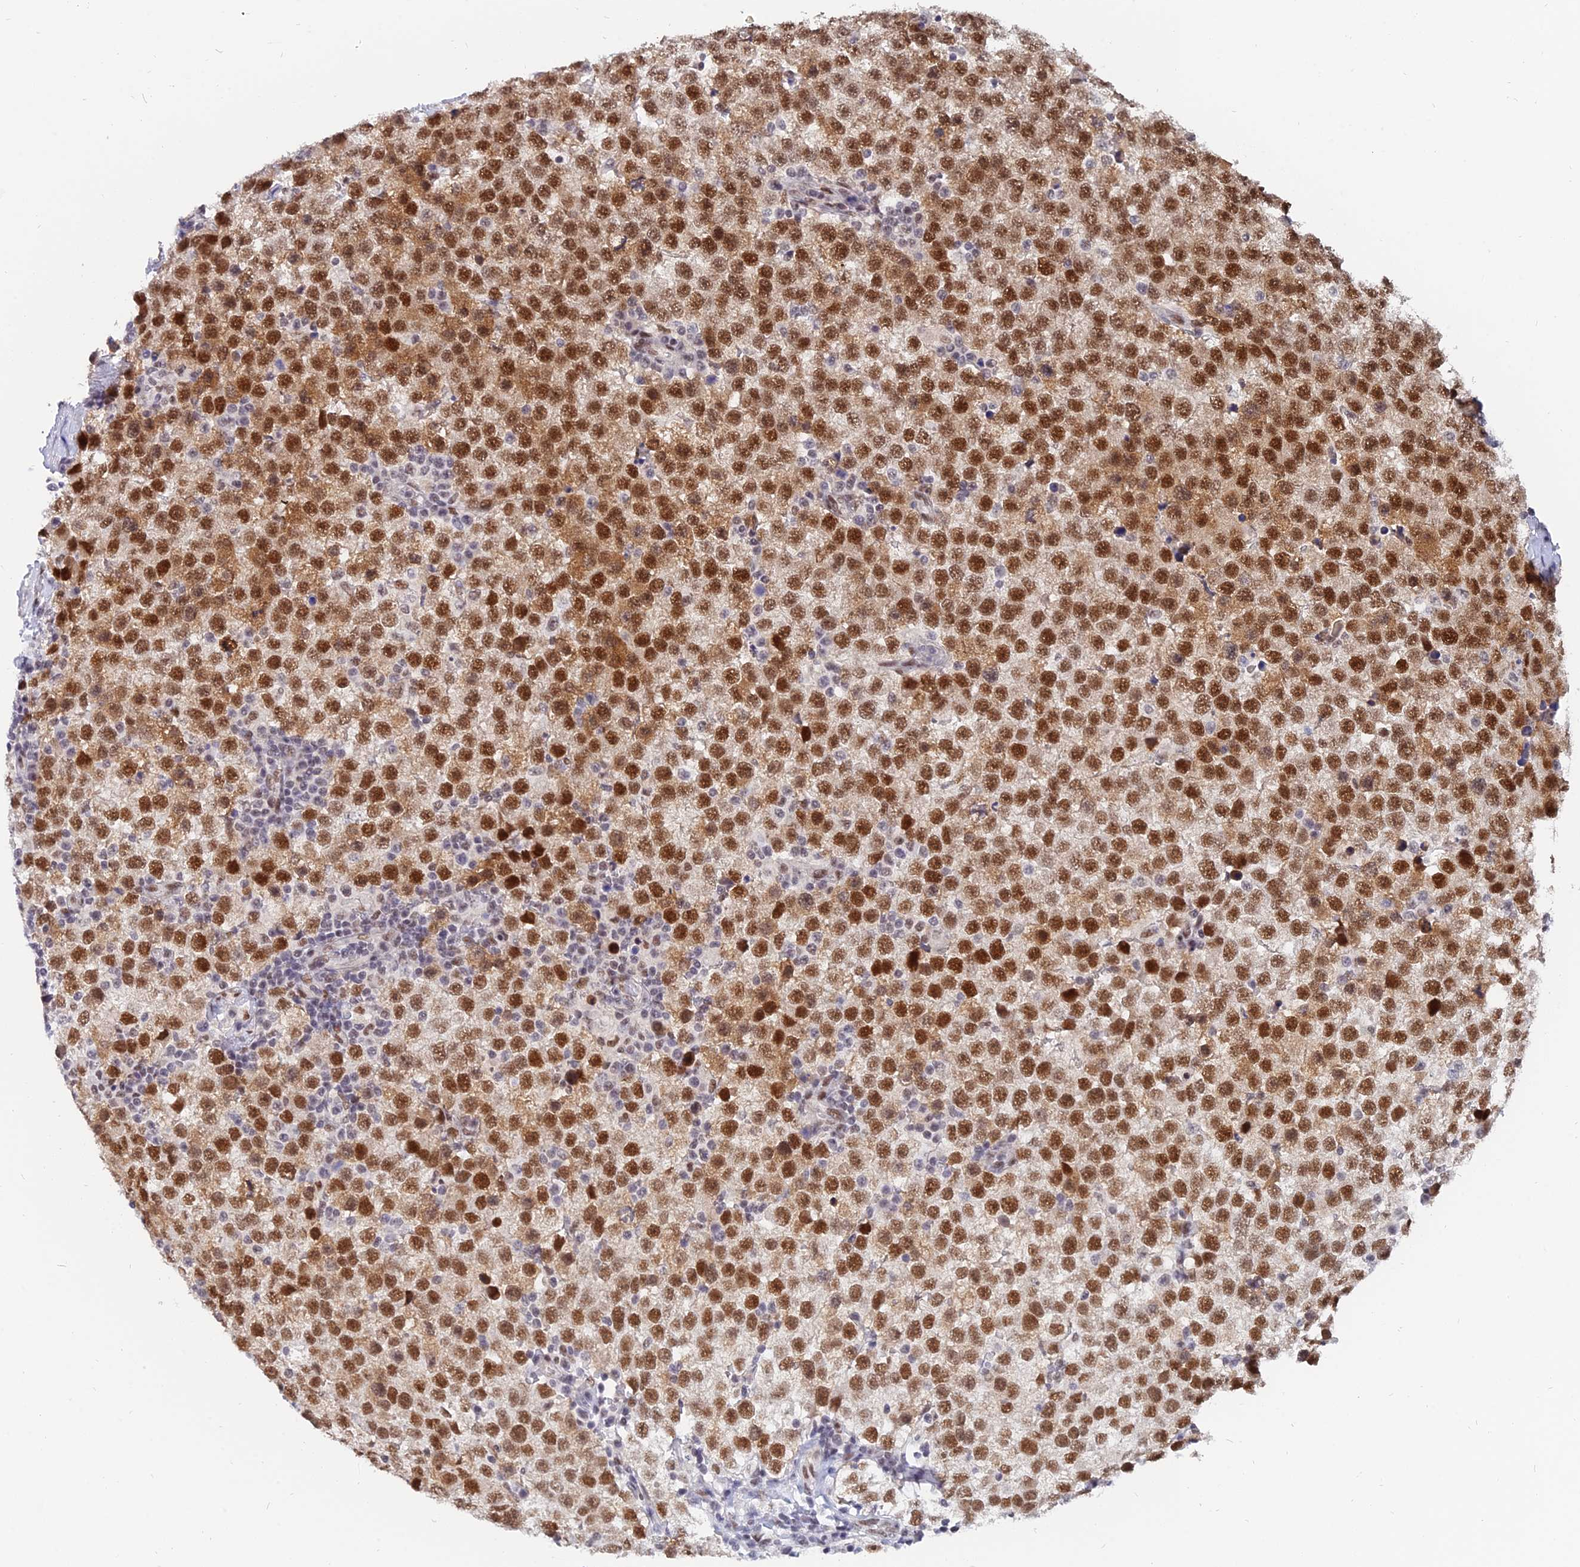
{"staining": {"intensity": "moderate", "quantity": ">75%", "location": "nuclear"}, "tissue": "testis cancer", "cell_type": "Tumor cells", "image_type": "cancer", "snomed": [{"axis": "morphology", "description": "Seminoma, NOS"}, {"axis": "topography", "description": "Testis"}], "caption": "Human testis cancer stained with a protein marker displays moderate staining in tumor cells.", "gene": "DPY30", "patient": {"sex": "male", "age": 34}}